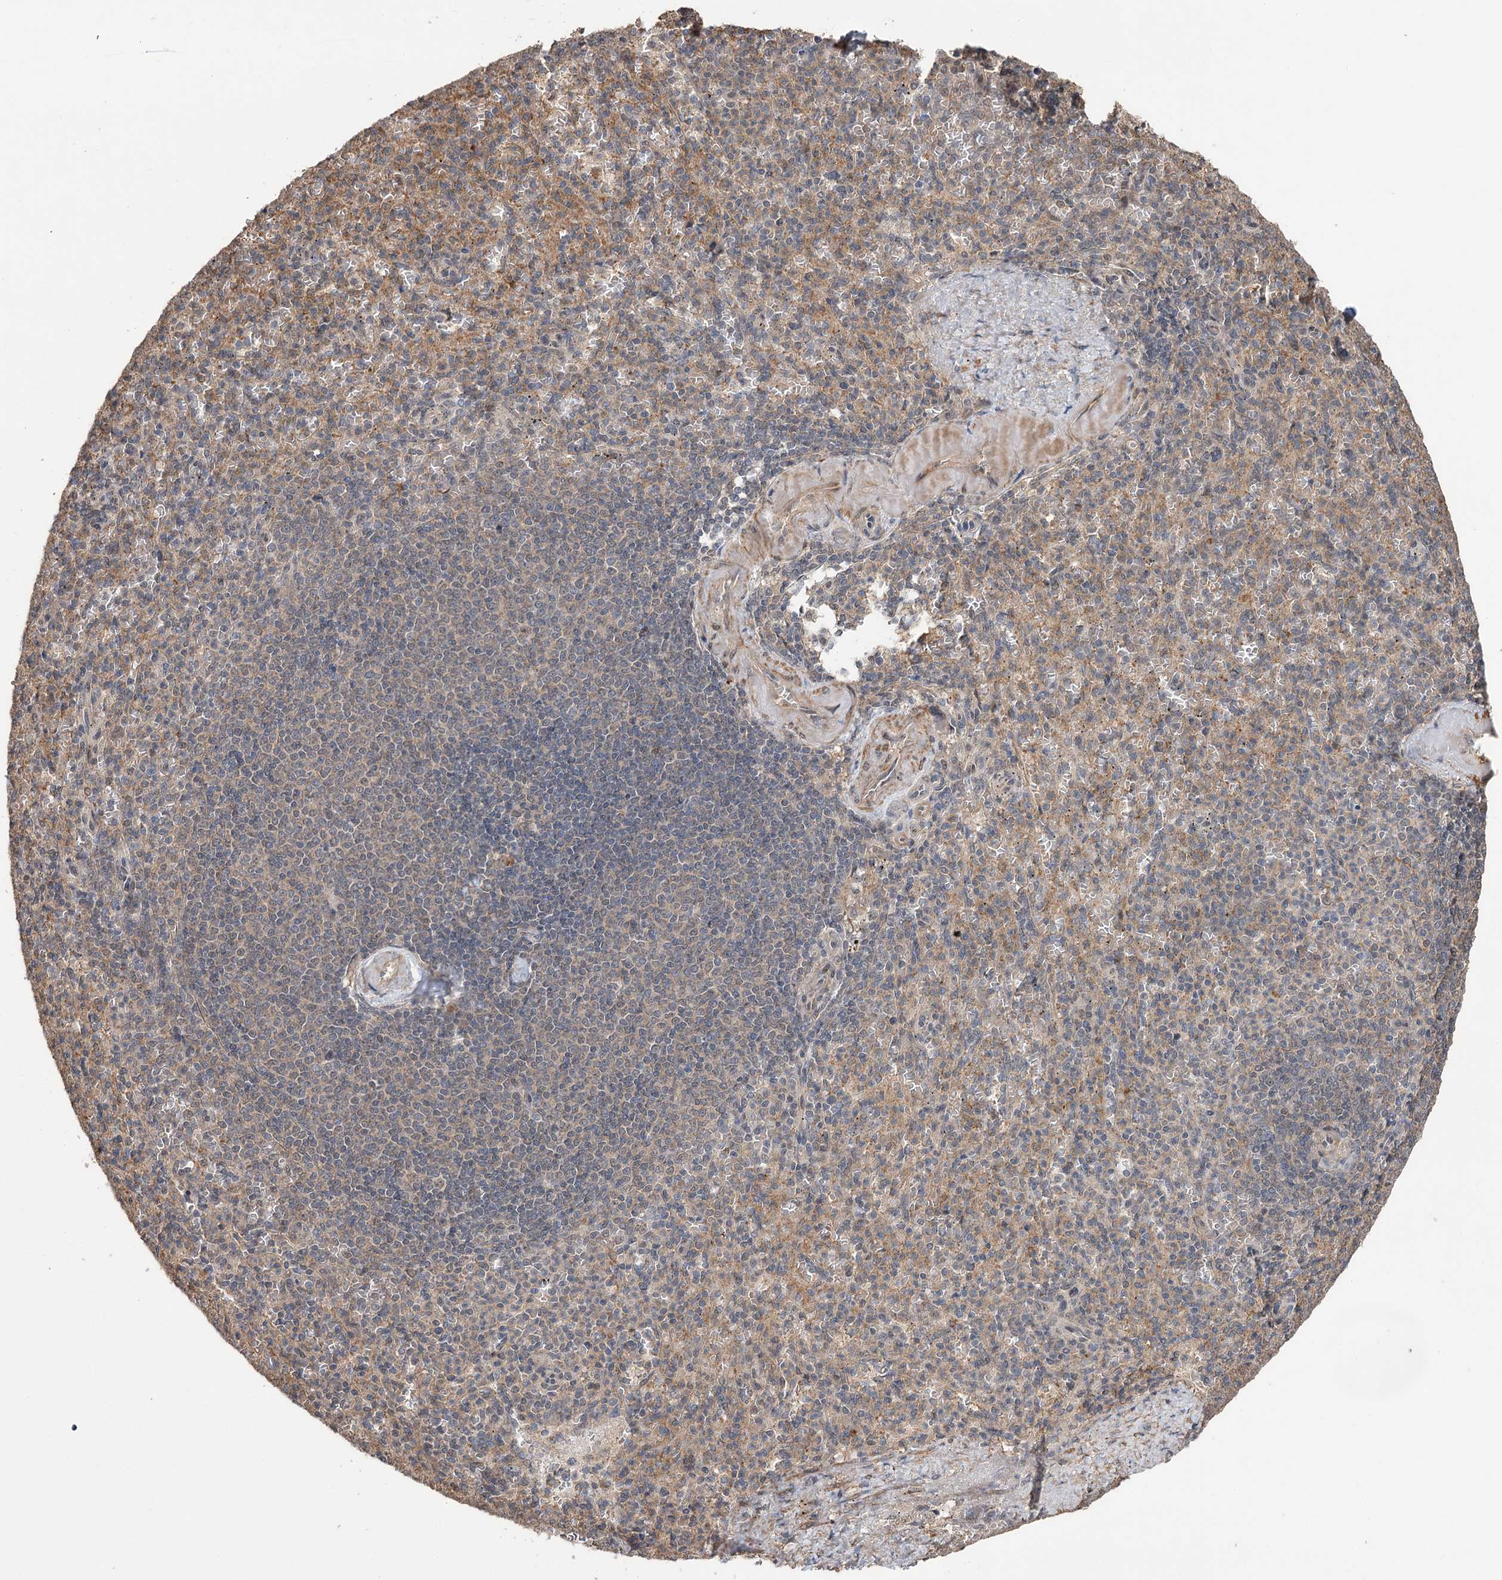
{"staining": {"intensity": "weak", "quantity": "25%-75%", "location": "cytoplasmic/membranous"}, "tissue": "spleen", "cell_type": "Cells in red pulp", "image_type": "normal", "snomed": [{"axis": "morphology", "description": "Normal tissue, NOS"}, {"axis": "topography", "description": "Spleen"}], "caption": "Immunohistochemistry (IHC) of normal human spleen shows low levels of weak cytoplasmic/membranous expression in approximately 25%-75% of cells in red pulp.", "gene": "TENM2", "patient": {"sex": "female", "age": 74}}